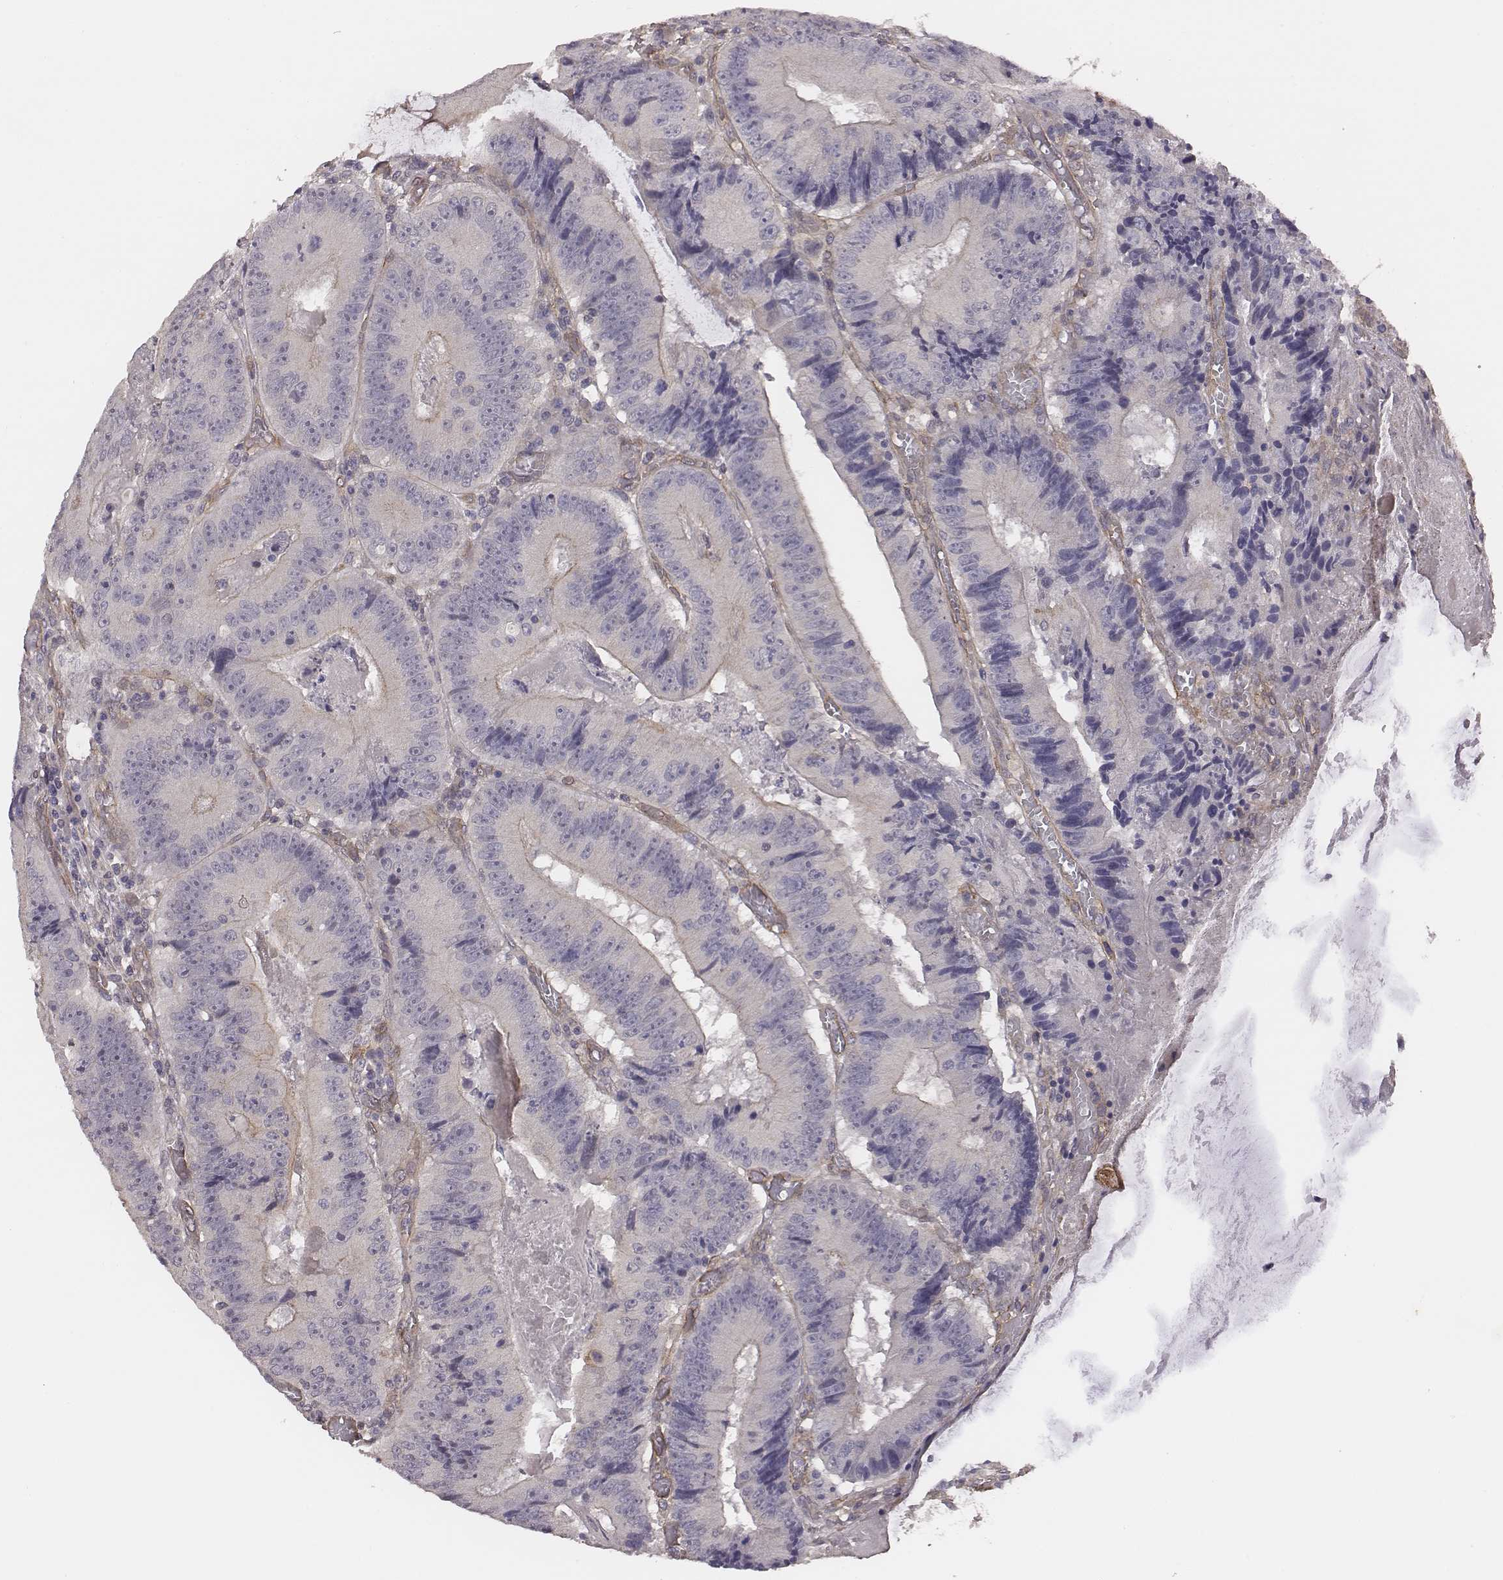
{"staining": {"intensity": "negative", "quantity": "none", "location": "none"}, "tissue": "colorectal cancer", "cell_type": "Tumor cells", "image_type": "cancer", "snomed": [{"axis": "morphology", "description": "Adenocarcinoma, NOS"}, {"axis": "topography", "description": "Colon"}], "caption": "High magnification brightfield microscopy of adenocarcinoma (colorectal) stained with DAB (3,3'-diaminobenzidine) (brown) and counterstained with hematoxylin (blue): tumor cells show no significant staining. Nuclei are stained in blue.", "gene": "SCARF1", "patient": {"sex": "female", "age": 86}}